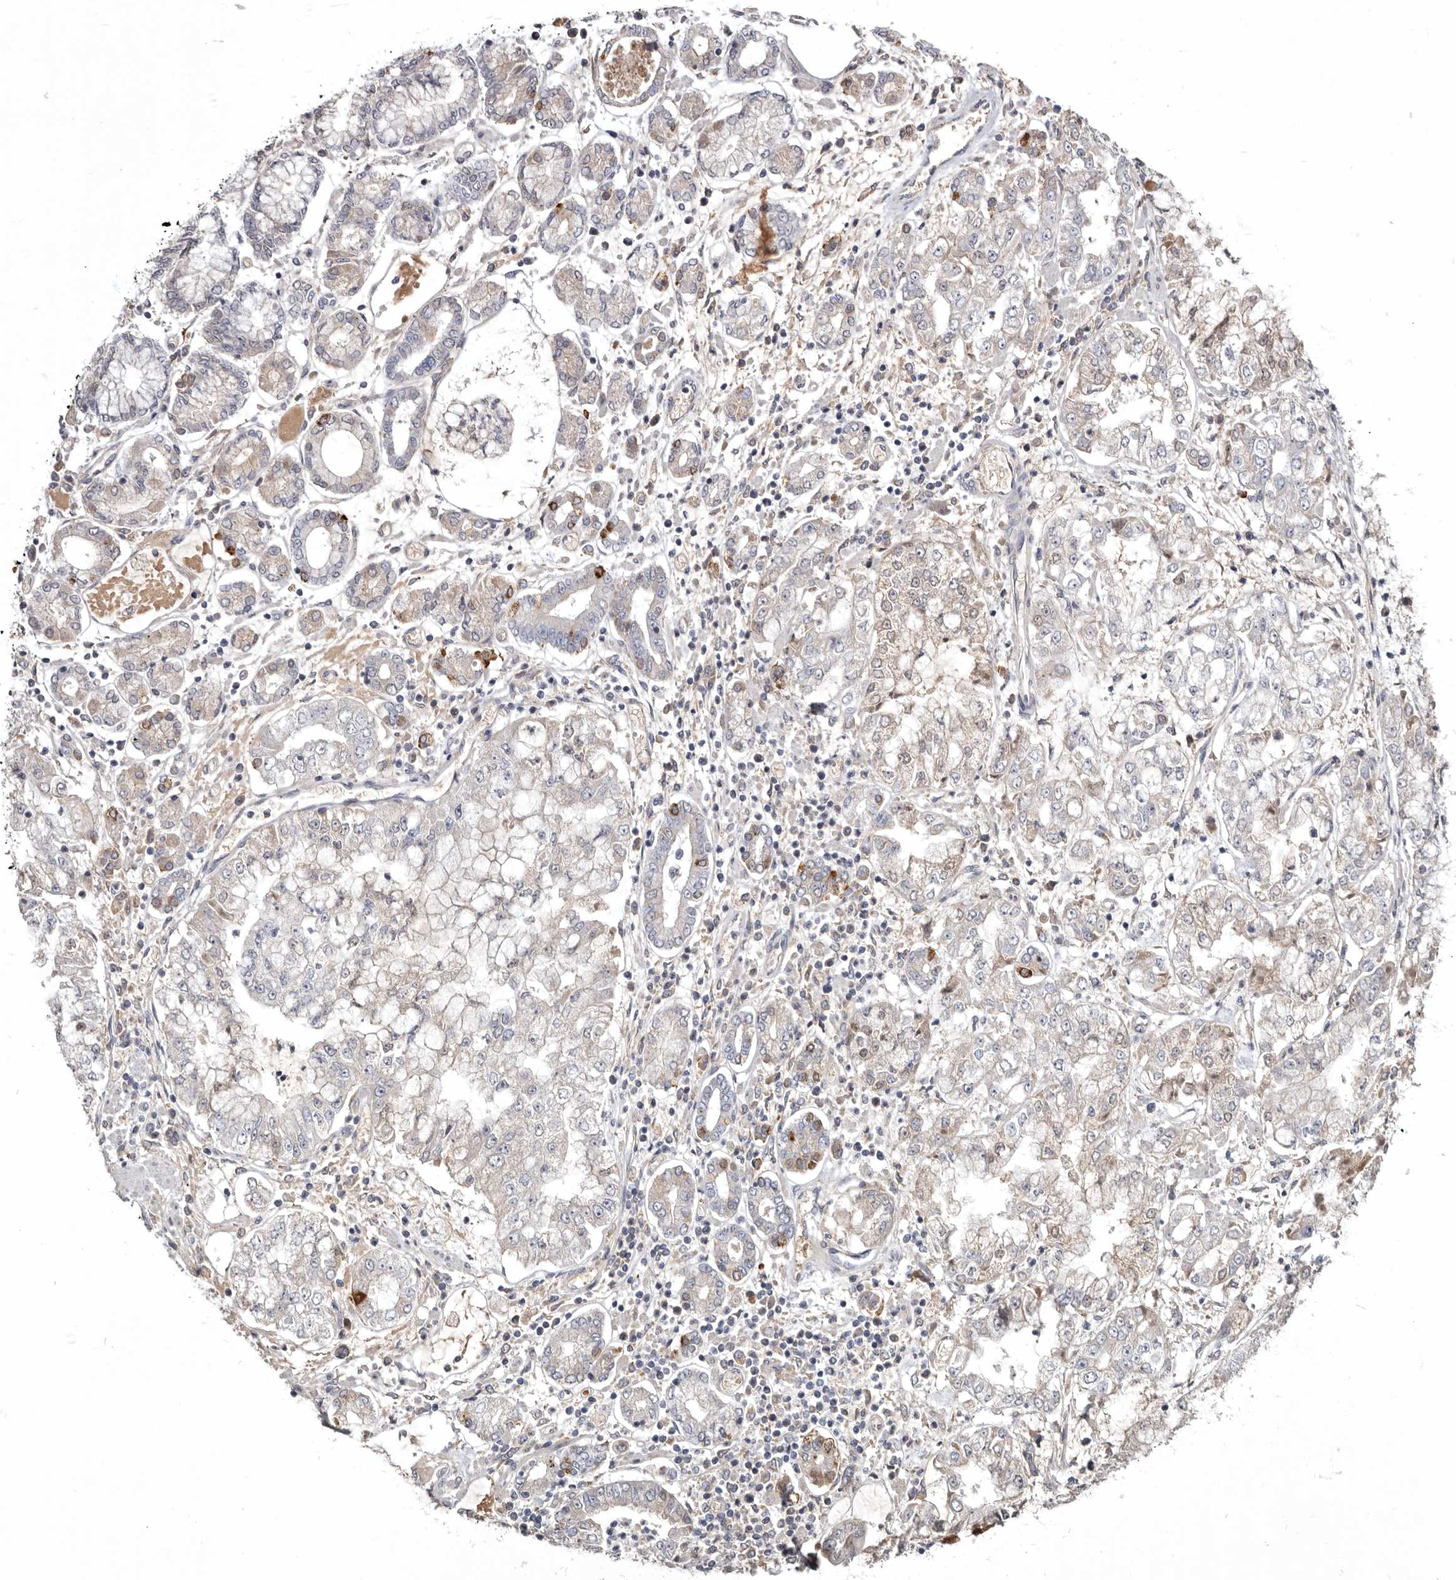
{"staining": {"intensity": "weak", "quantity": "<25%", "location": "cytoplasmic/membranous"}, "tissue": "stomach cancer", "cell_type": "Tumor cells", "image_type": "cancer", "snomed": [{"axis": "morphology", "description": "Adenocarcinoma, NOS"}, {"axis": "topography", "description": "Stomach"}], "caption": "High magnification brightfield microscopy of adenocarcinoma (stomach) stained with DAB (brown) and counterstained with hematoxylin (blue): tumor cells show no significant positivity. (DAB IHC visualized using brightfield microscopy, high magnification).", "gene": "NENF", "patient": {"sex": "male", "age": 76}}